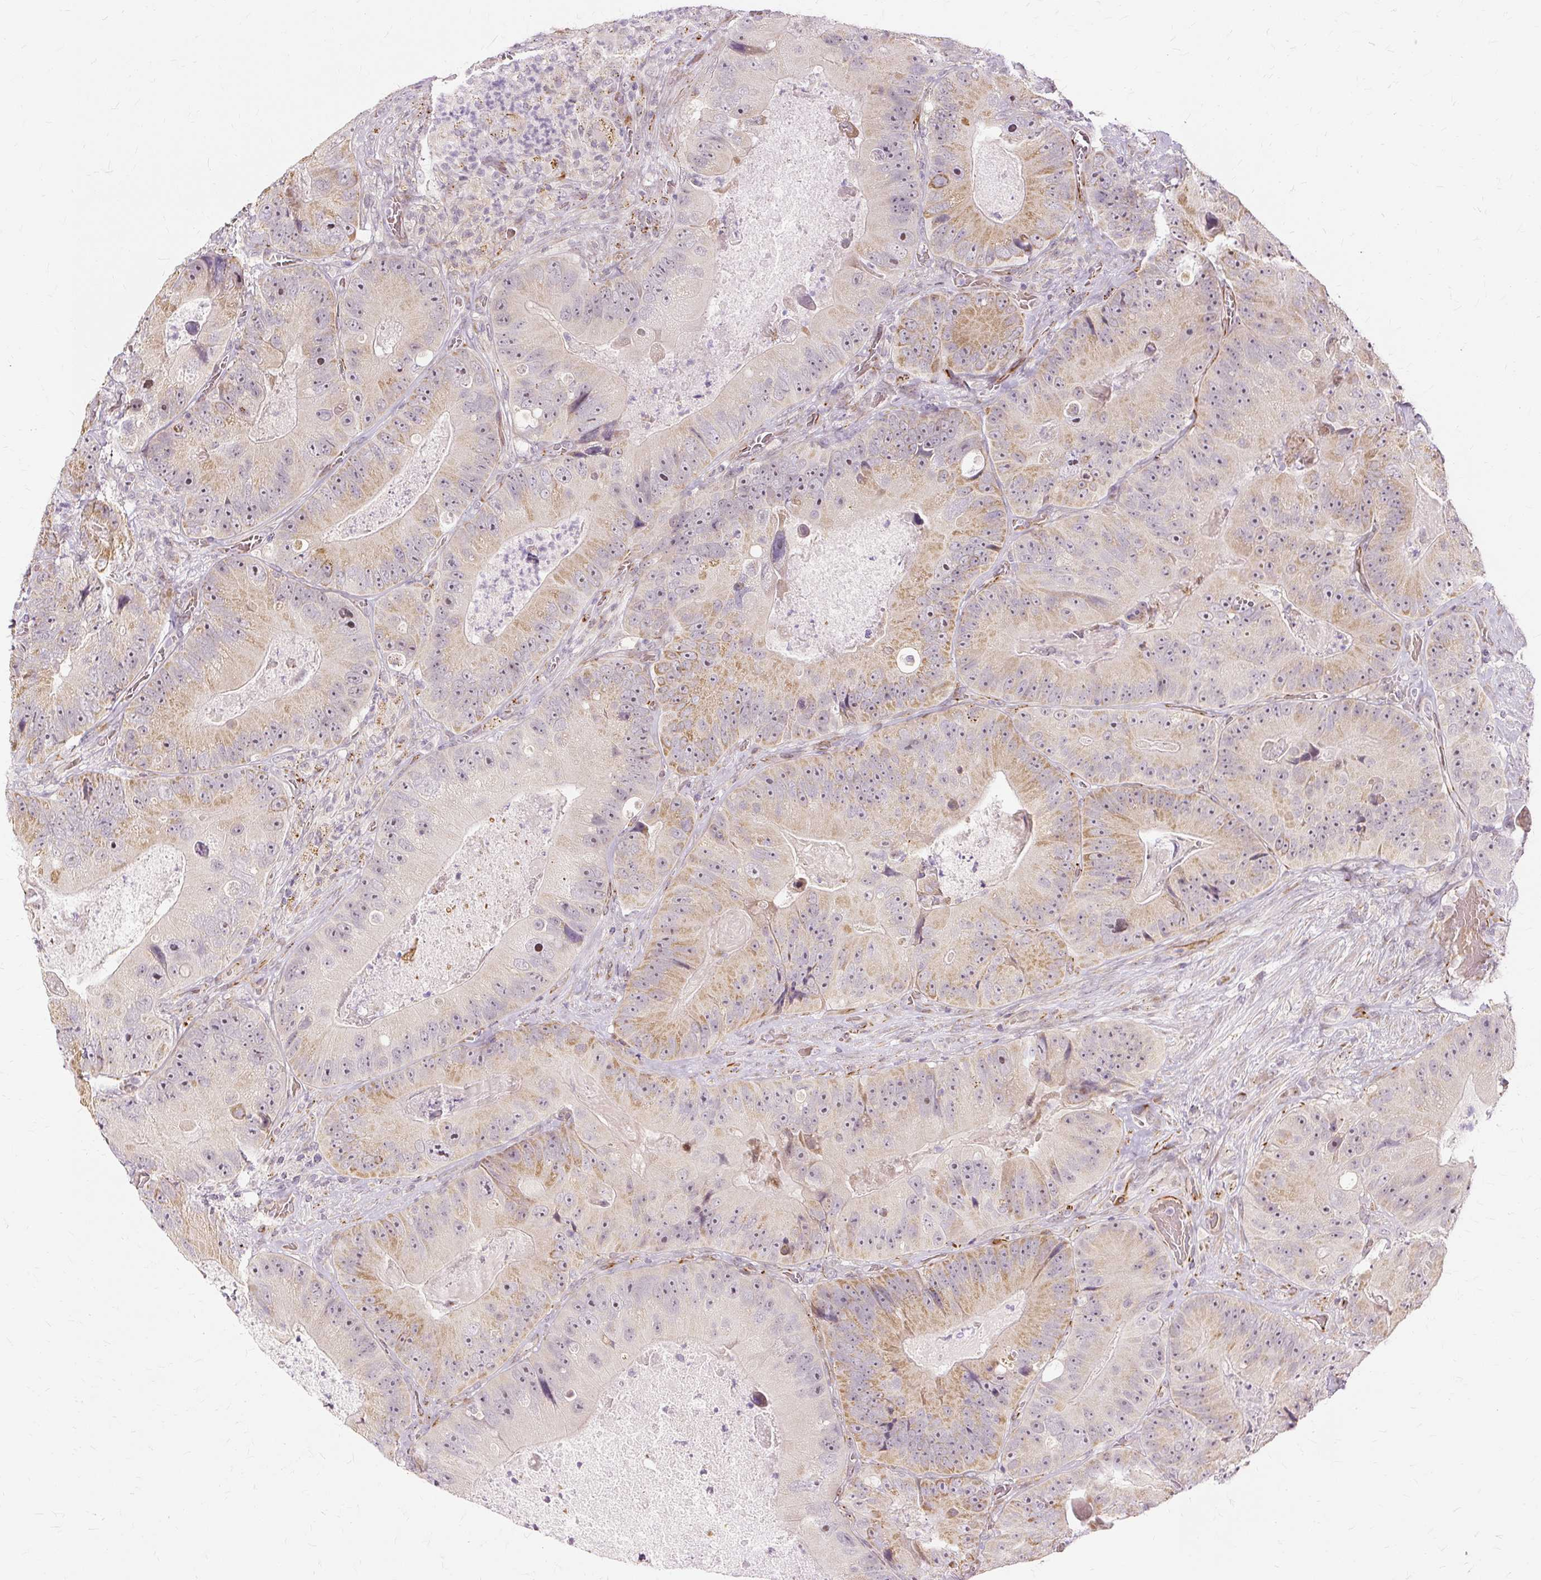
{"staining": {"intensity": "moderate", "quantity": "25%-75%", "location": "cytoplasmic/membranous,nuclear"}, "tissue": "colorectal cancer", "cell_type": "Tumor cells", "image_type": "cancer", "snomed": [{"axis": "morphology", "description": "Adenocarcinoma, NOS"}, {"axis": "topography", "description": "Colon"}], "caption": "Protein staining exhibits moderate cytoplasmic/membranous and nuclear positivity in about 25%-75% of tumor cells in colorectal cancer (adenocarcinoma). Immunohistochemistry (ihc) stains the protein in brown and the nuclei are stained blue.", "gene": "MMACHC", "patient": {"sex": "female", "age": 86}}